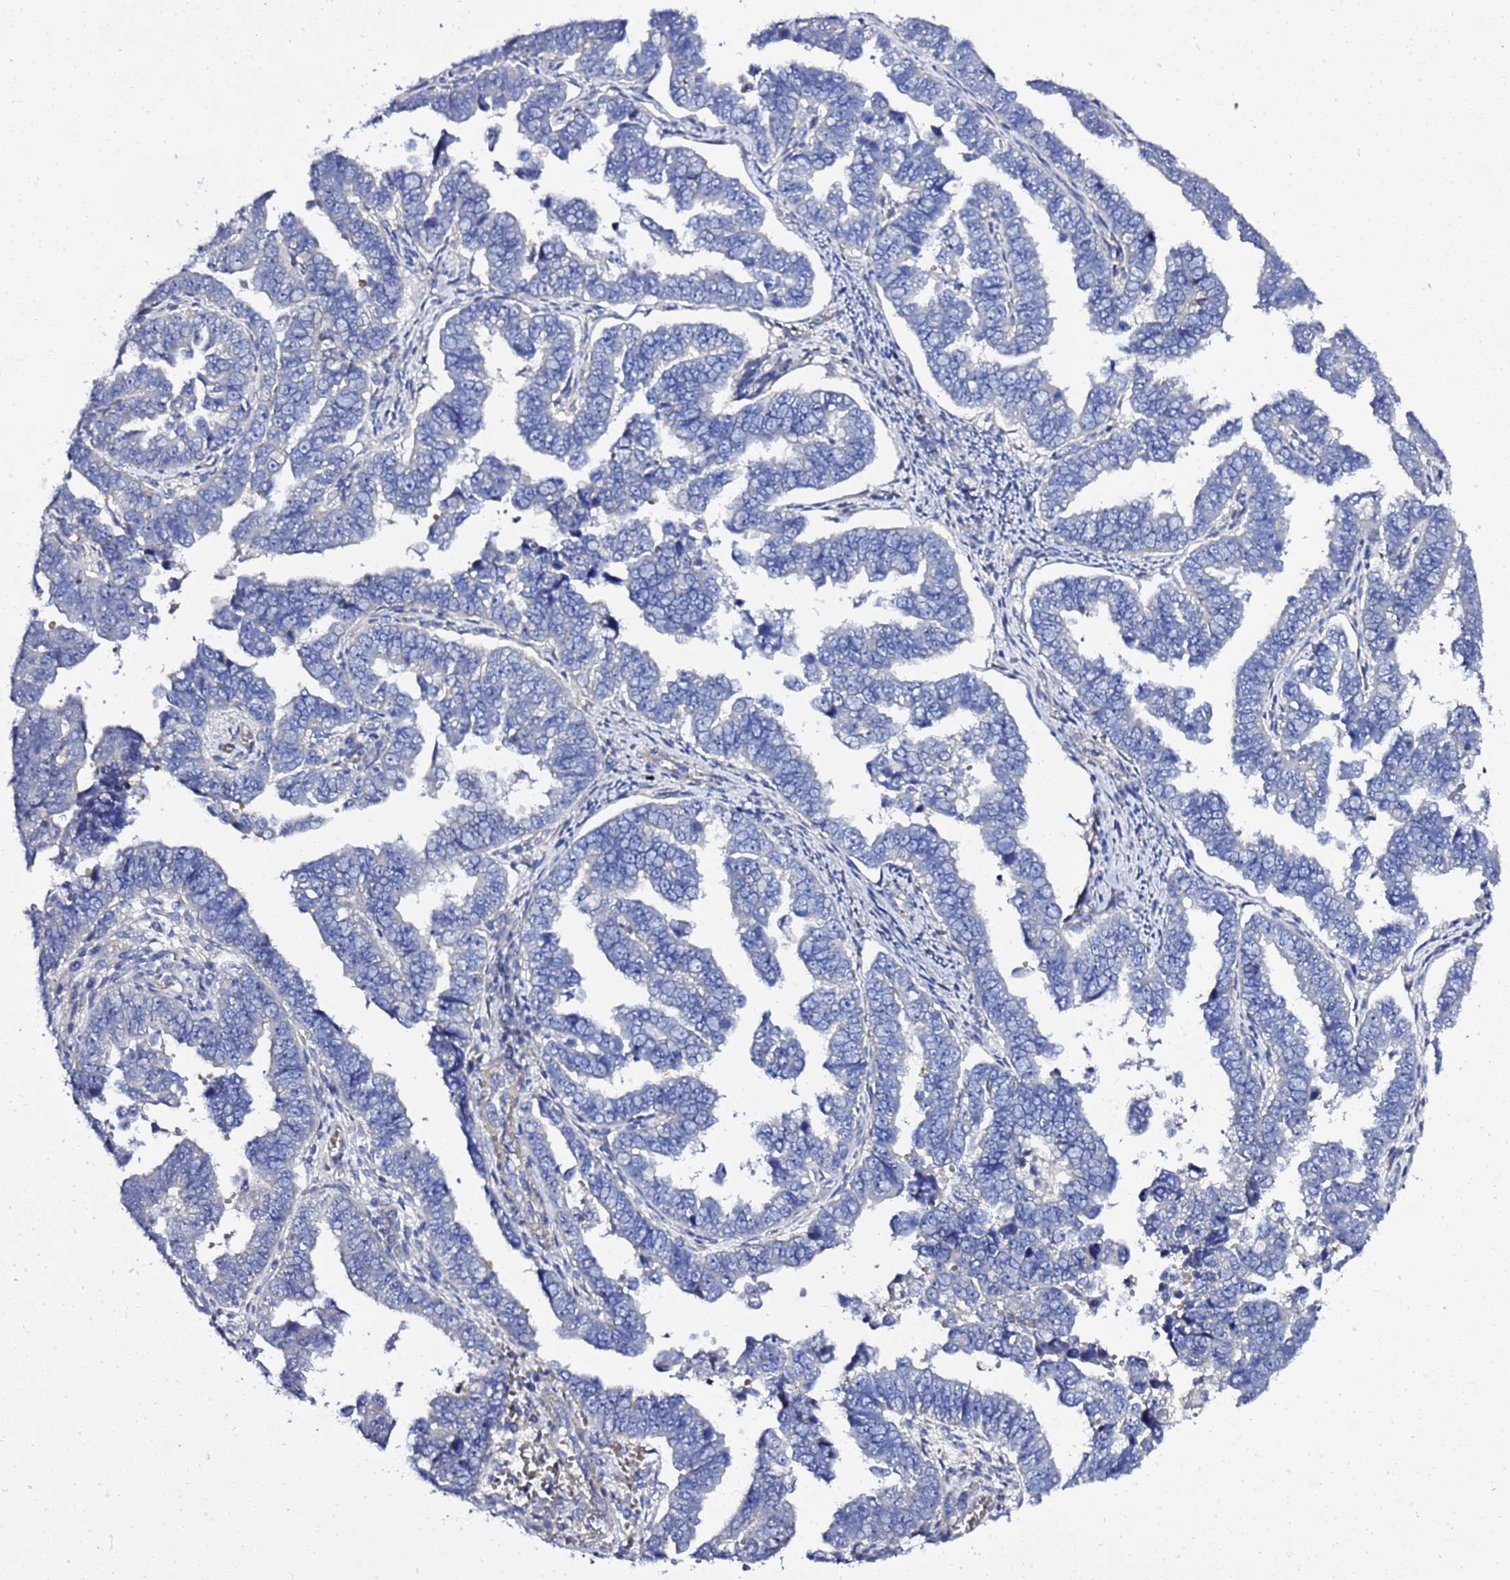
{"staining": {"intensity": "negative", "quantity": "none", "location": "none"}, "tissue": "endometrial cancer", "cell_type": "Tumor cells", "image_type": "cancer", "snomed": [{"axis": "morphology", "description": "Adenocarcinoma, NOS"}, {"axis": "topography", "description": "Endometrium"}], "caption": "Immunohistochemistry (IHC) histopathology image of neoplastic tissue: adenocarcinoma (endometrial) stained with DAB reveals no significant protein expression in tumor cells.", "gene": "USP18", "patient": {"sex": "female", "age": 75}}